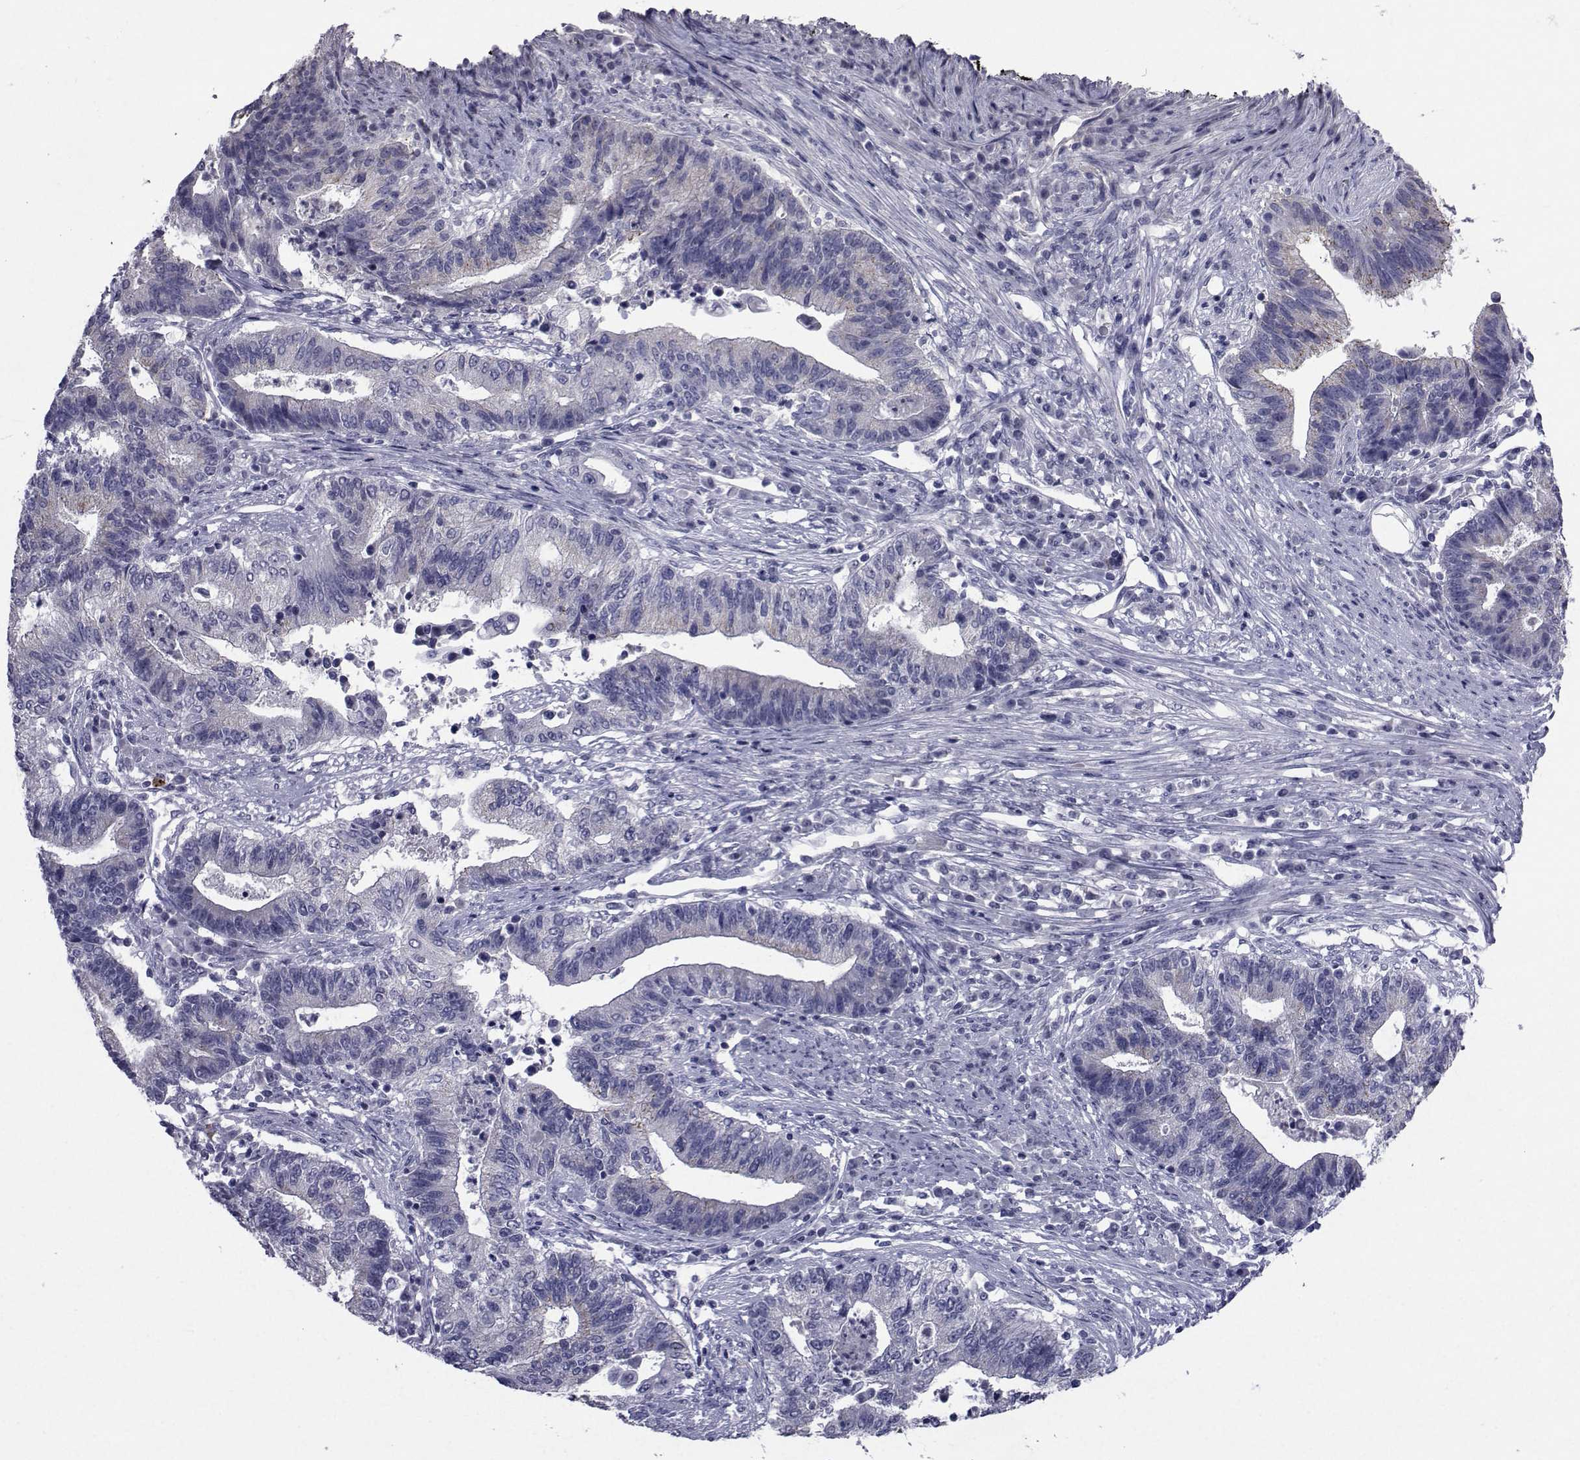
{"staining": {"intensity": "negative", "quantity": "none", "location": "none"}, "tissue": "endometrial cancer", "cell_type": "Tumor cells", "image_type": "cancer", "snomed": [{"axis": "morphology", "description": "Adenocarcinoma, NOS"}, {"axis": "topography", "description": "Uterus"}, {"axis": "topography", "description": "Endometrium"}], "caption": "High magnification brightfield microscopy of adenocarcinoma (endometrial) stained with DAB (brown) and counterstained with hematoxylin (blue): tumor cells show no significant positivity.", "gene": "SEMA5B", "patient": {"sex": "female", "age": 54}}